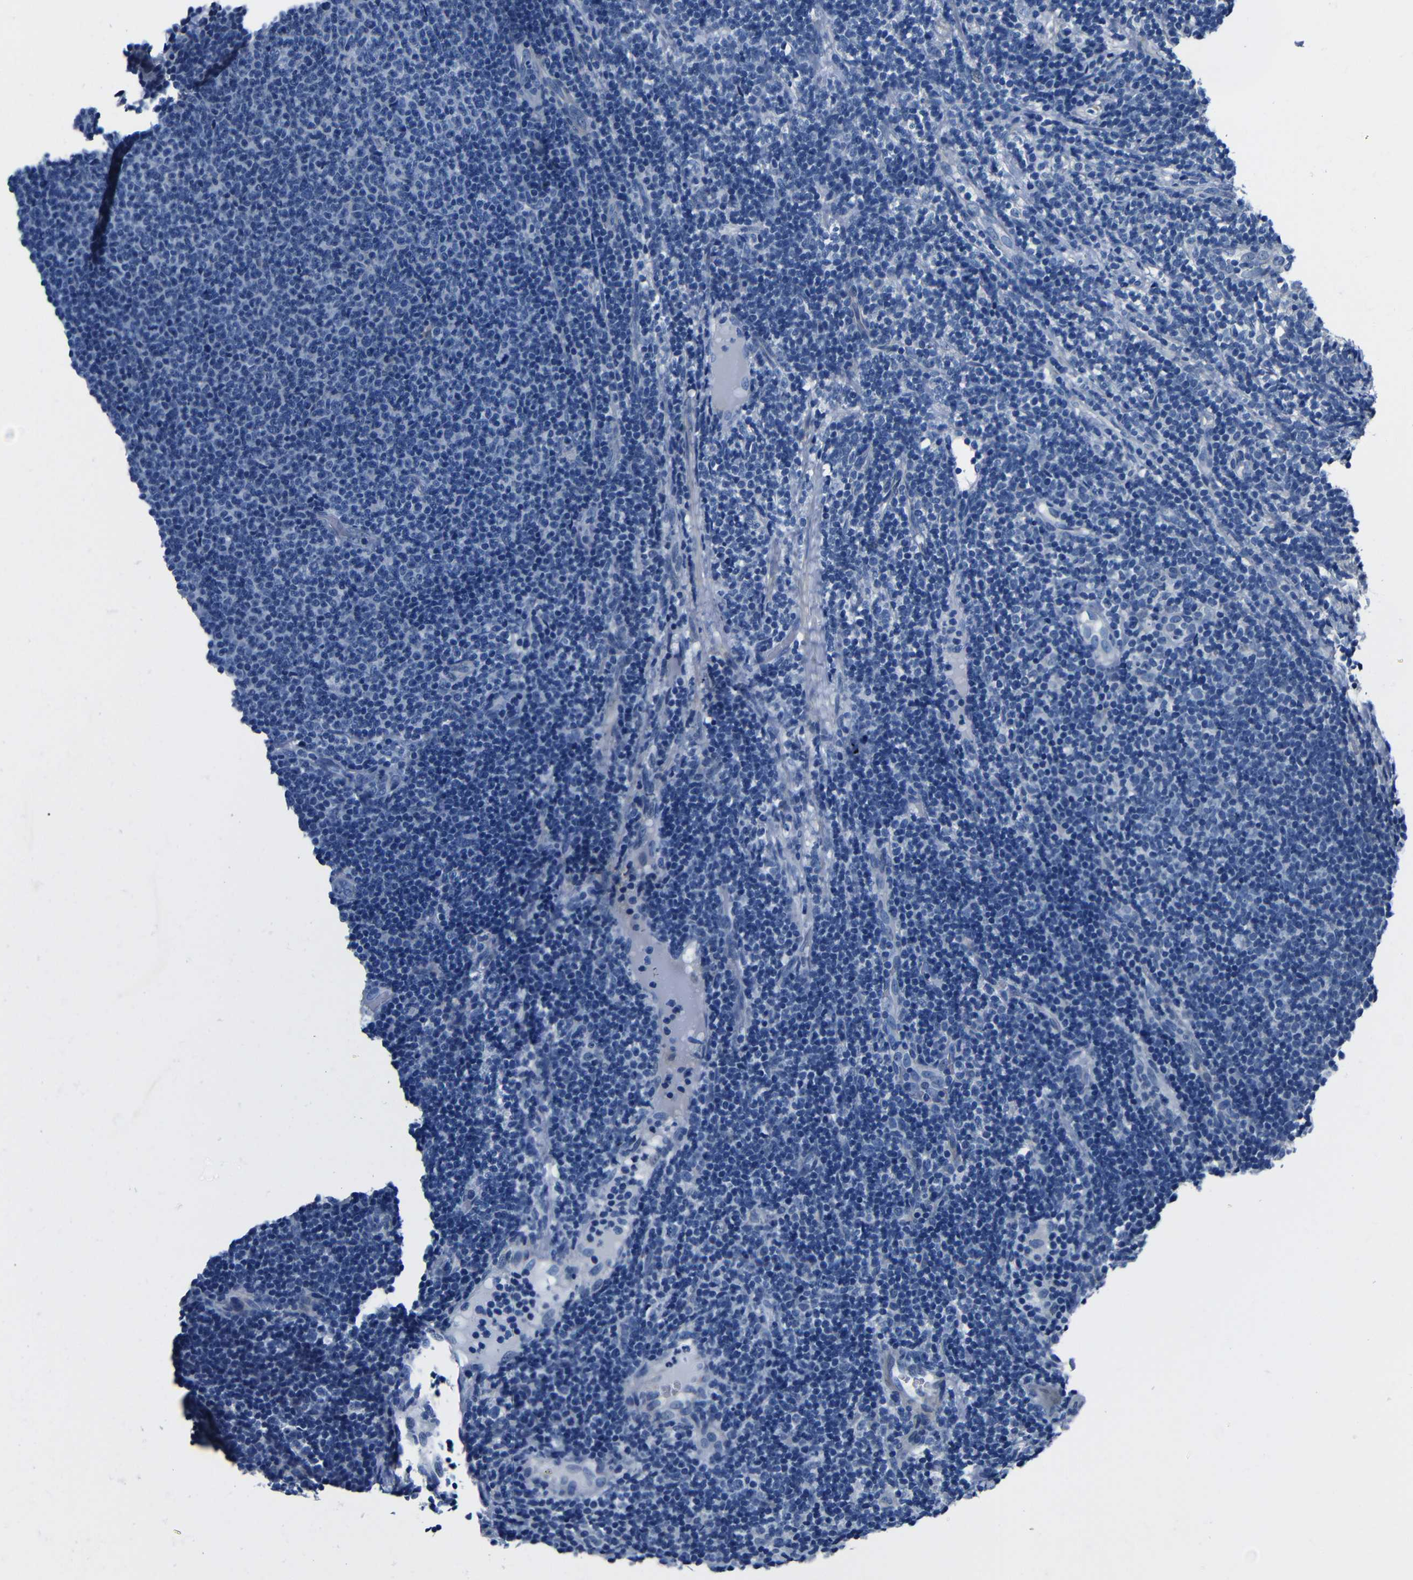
{"staining": {"intensity": "negative", "quantity": "none", "location": "none"}, "tissue": "lymphoma", "cell_type": "Tumor cells", "image_type": "cancer", "snomed": [{"axis": "morphology", "description": "Malignant lymphoma, non-Hodgkin's type, Low grade"}, {"axis": "topography", "description": "Lymph node"}], "caption": "Immunohistochemistry micrograph of low-grade malignant lymphoma, non-Hodgkin's type stained for a protein (brown), which shows no staining in tumor cells.", "gene": "TNFAIP1", "patient": {"sex": "male", "age": 66}}